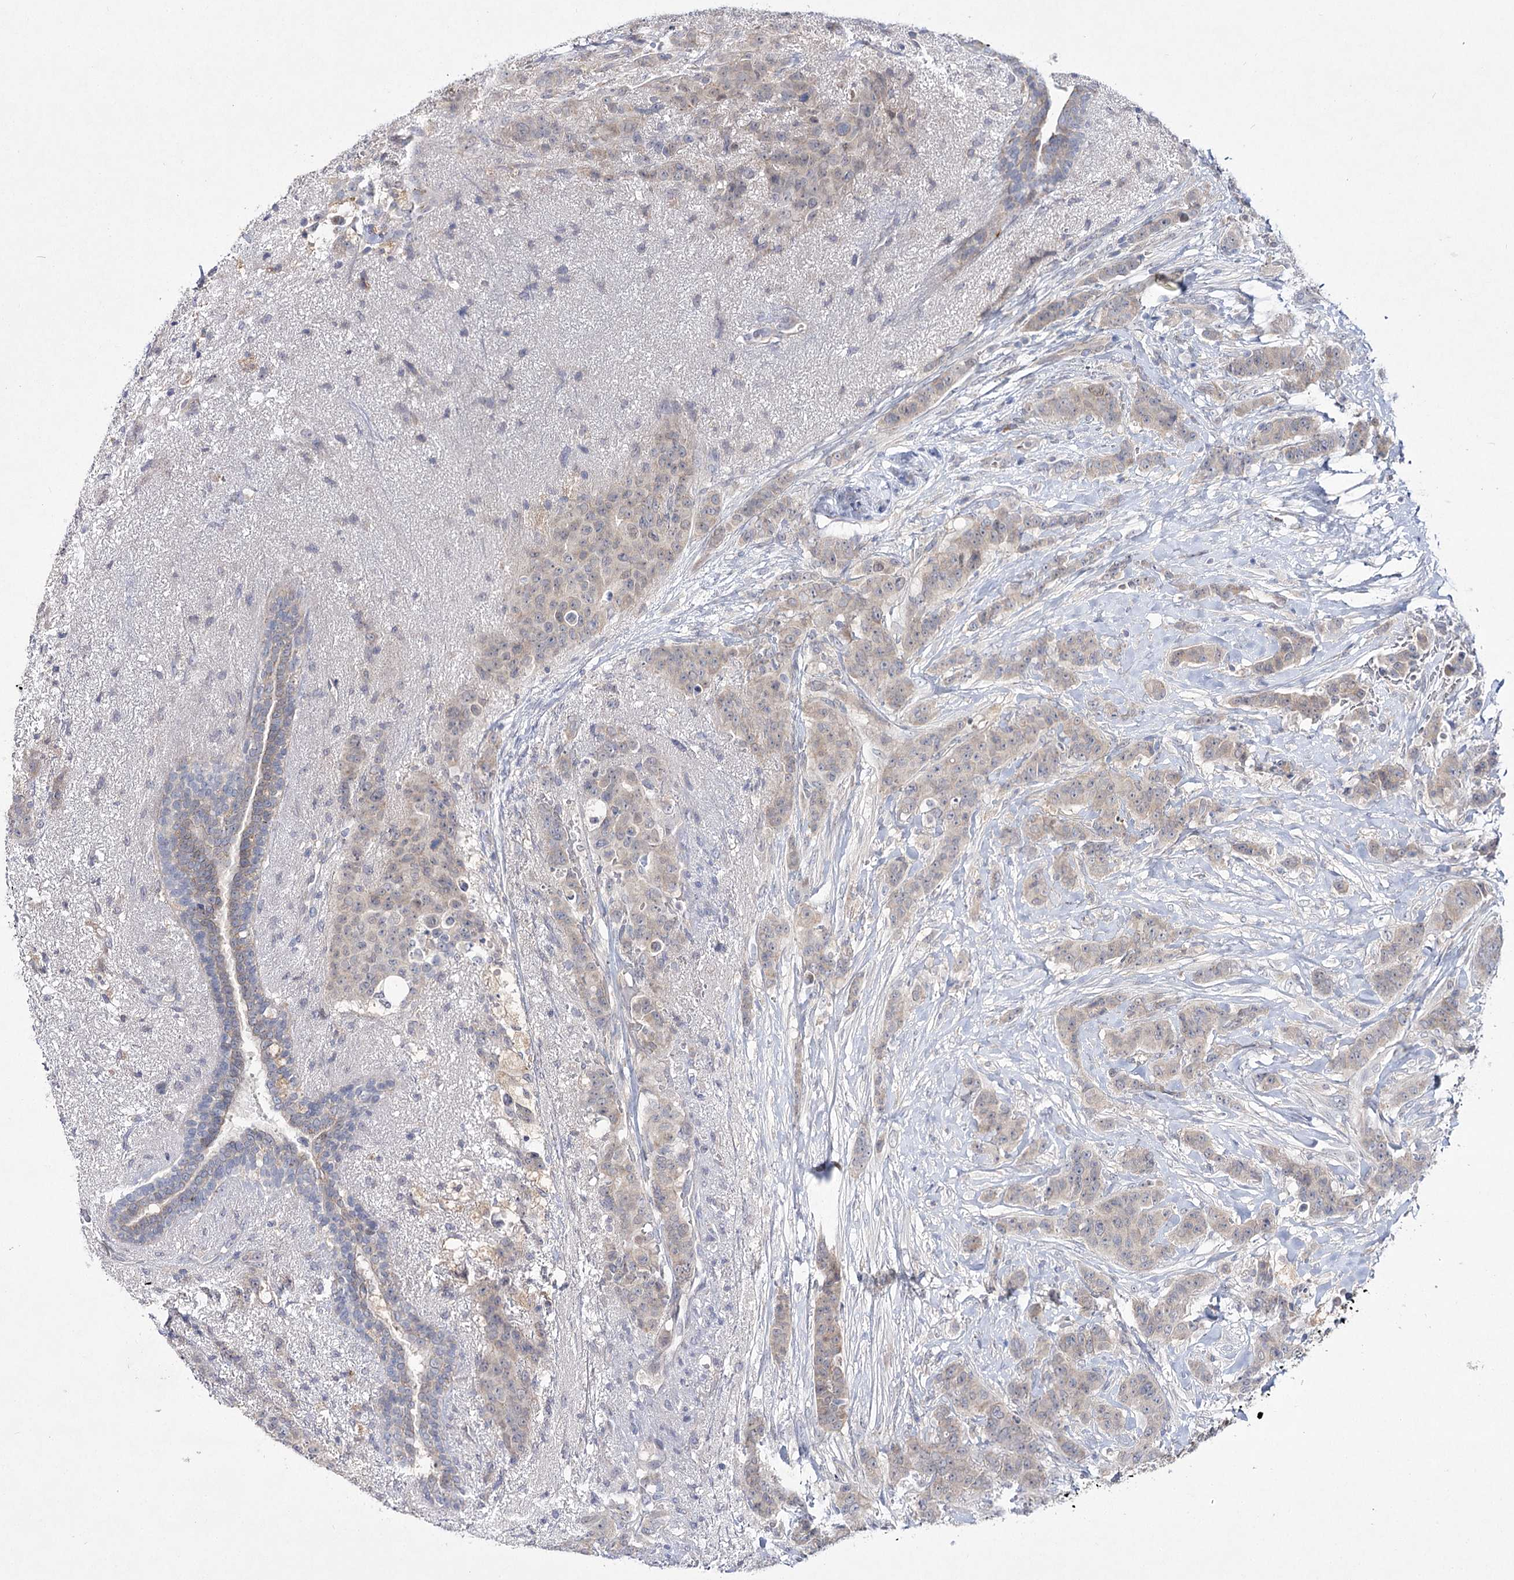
{"staining": {"intensity": "weak", "quantity": "<25%", "location": "cytoplasmic/membranous"}, "tissue": "breast cancer", "cell_type": "Tumor cells", "image_type": "cancer", "snomed": [{"axis": "morphology", "description": "Duct carcinoma"}, {"axis": "topography", "description": "Breast"}], "caption": "Immunohistochemistry (IHC) micrograph of human breast infiltrating ductal carcinoma stained for a protein (brown), which reveals no expression in tumor cells.", "gene": "ARHGAP32", "patient": {"sex": "female", "age": 40}}